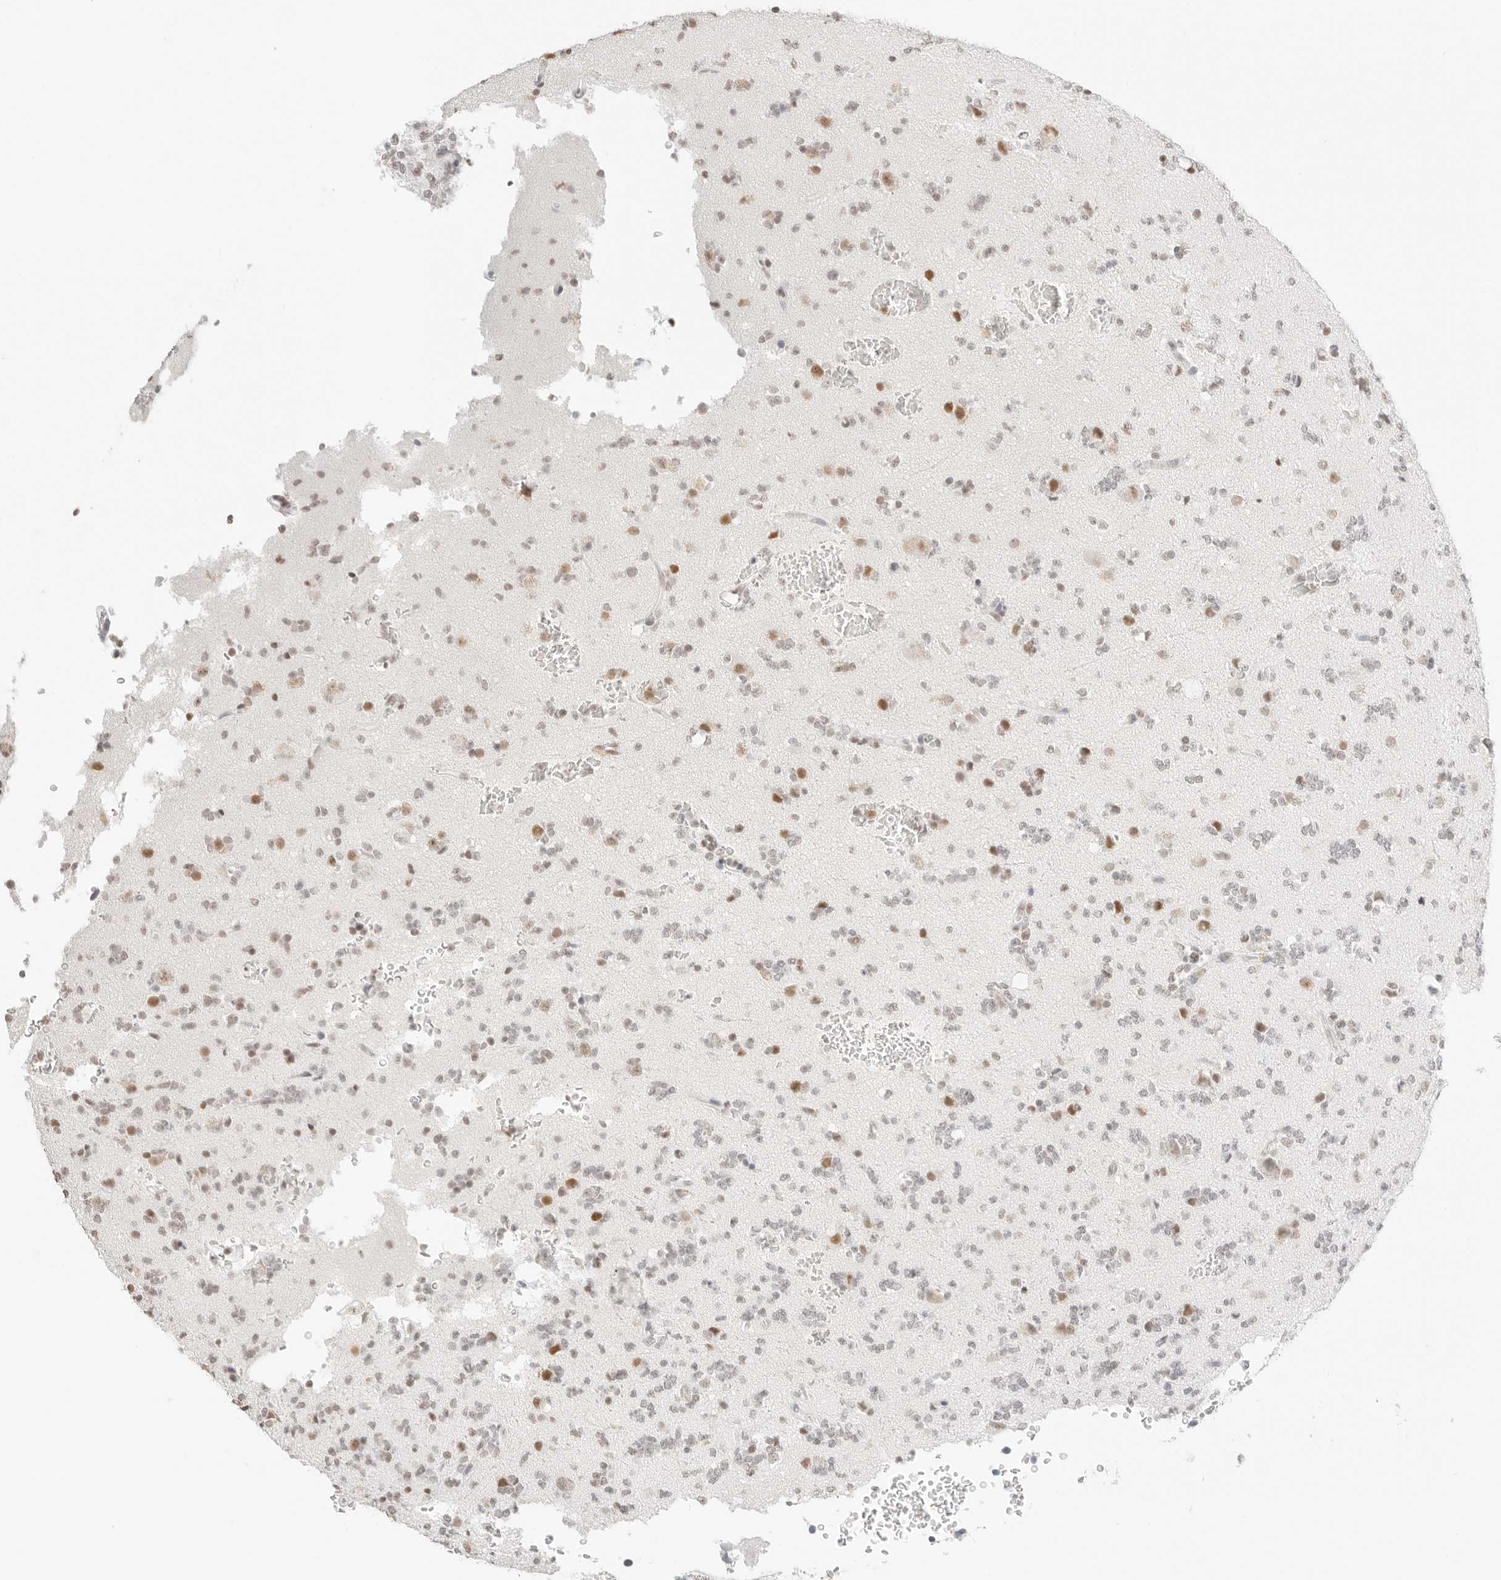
{"staining": {"intensity": "weak", "quantity": "25%-75%", "location": "nuclear"}, "tissue": "glioma", "cell_type": "Tumor cells", "image_type": "cancer", "snomed": [{"axis": "morphology", "description": "Glioma, malignant, High grade"}, {"axis": "topography", "description": "Brain"}], "caption": "Immunohistochemistry (IHC) micrograph of human malignant glioma (high-grade) stained for a protein (brown), which exhibits low levels of weak nuclear expression in about 25%-75% of tumor cells.", "gene": "FBLN5", "patient": {"sex": "female", "age": 62}}